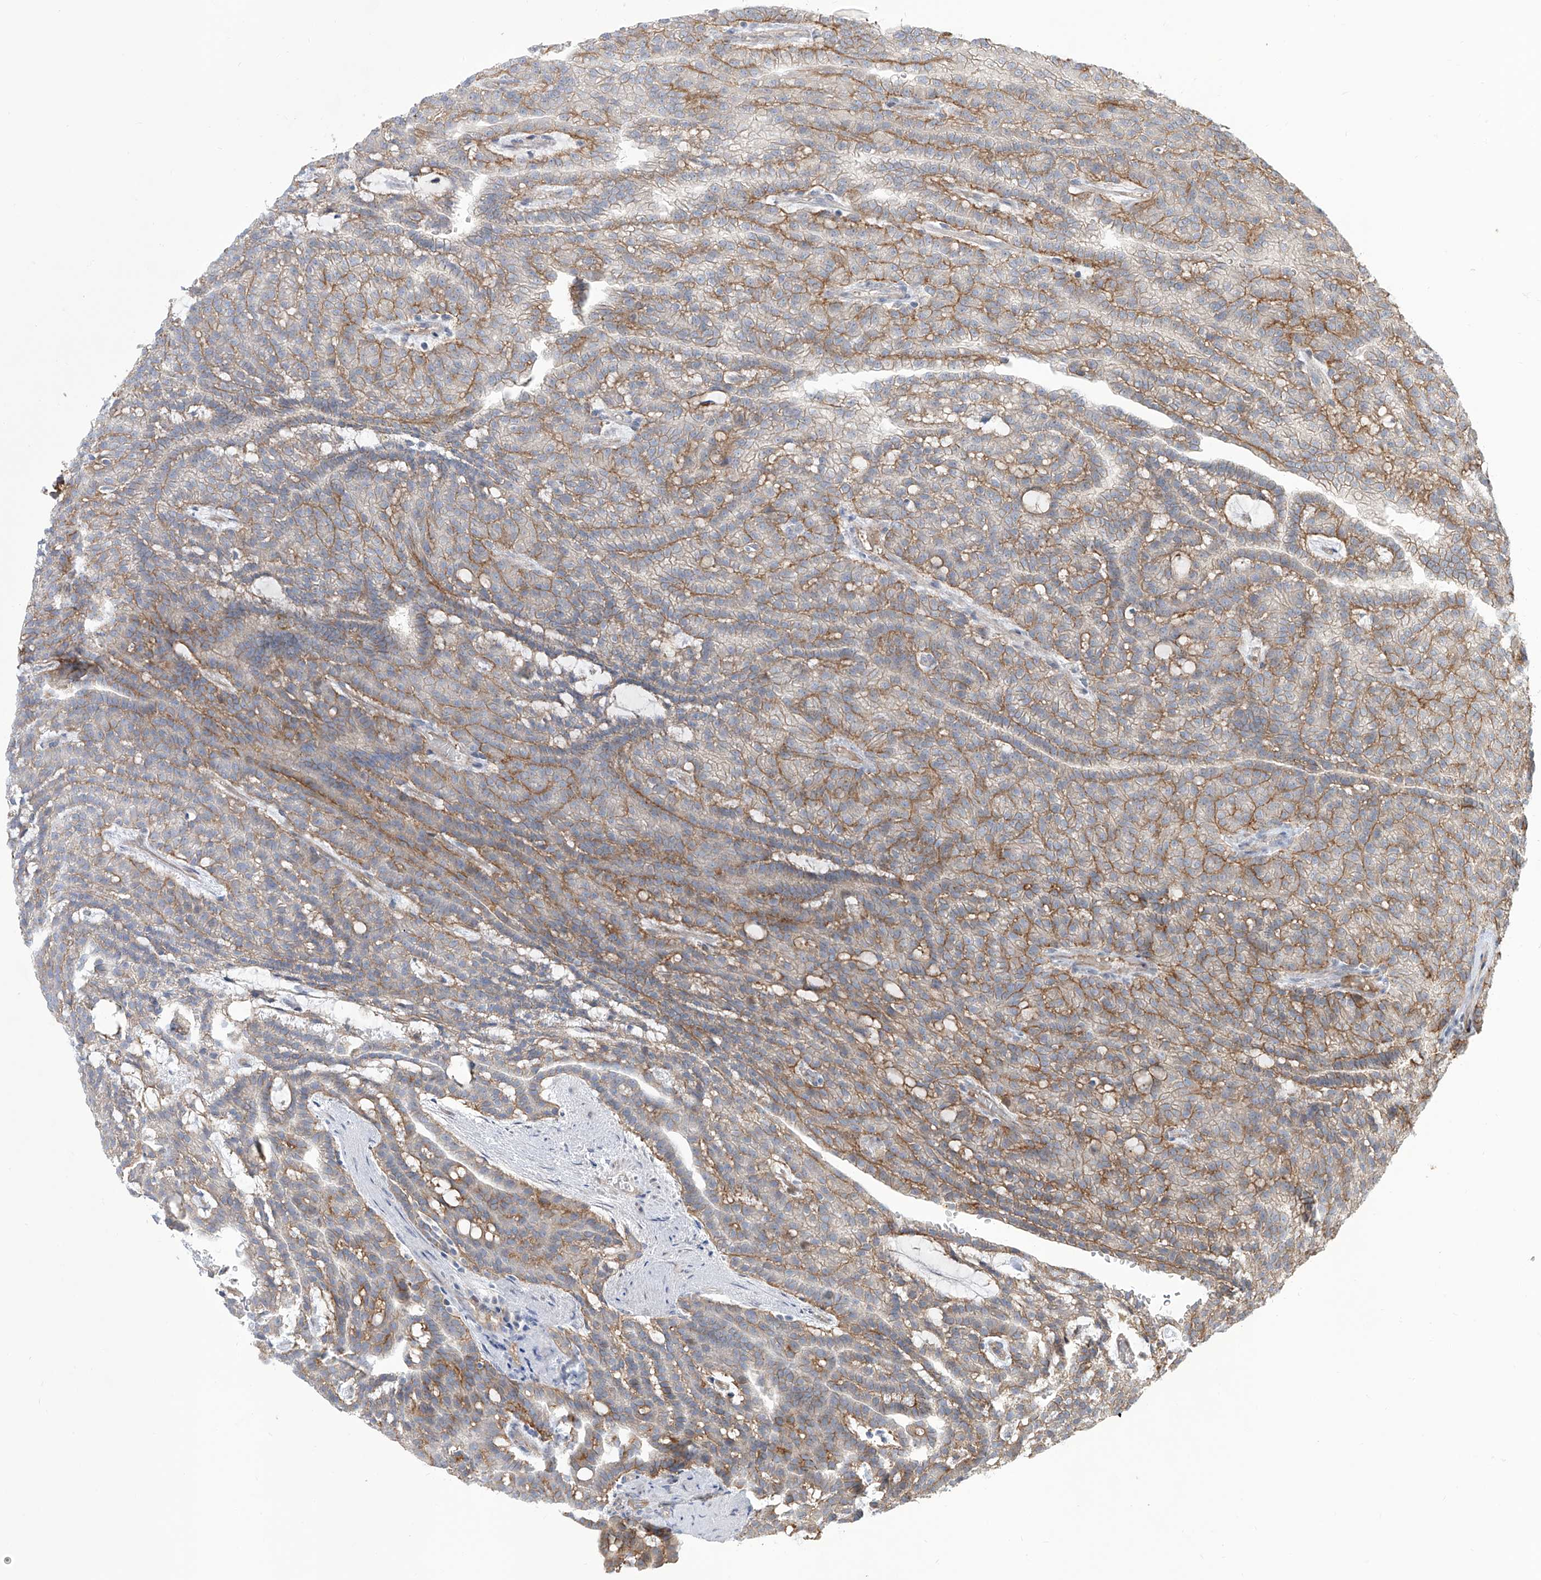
{"staining": {"intensity": "moderate", "quantity": "25%-75%", "location": "cytoplasmic/membranous"}, "tissue": "renal cancer", "cell_type": "Tumor cells", "image_type": "cancer", "snomed": [{"axis": "morphology", "description": "Adenocarcinoma, NOS"}, {"axis": "topography", "description": "Kidney"}], "caption": "Immunohistochemical staining of renal cancer shows medium levels of moderate cytoplasmic/membranous protein expression in approximately 25%-75% of tumor cells.", "gene": "LRRC1", "patient": {"sex": "male", "age": 63}}